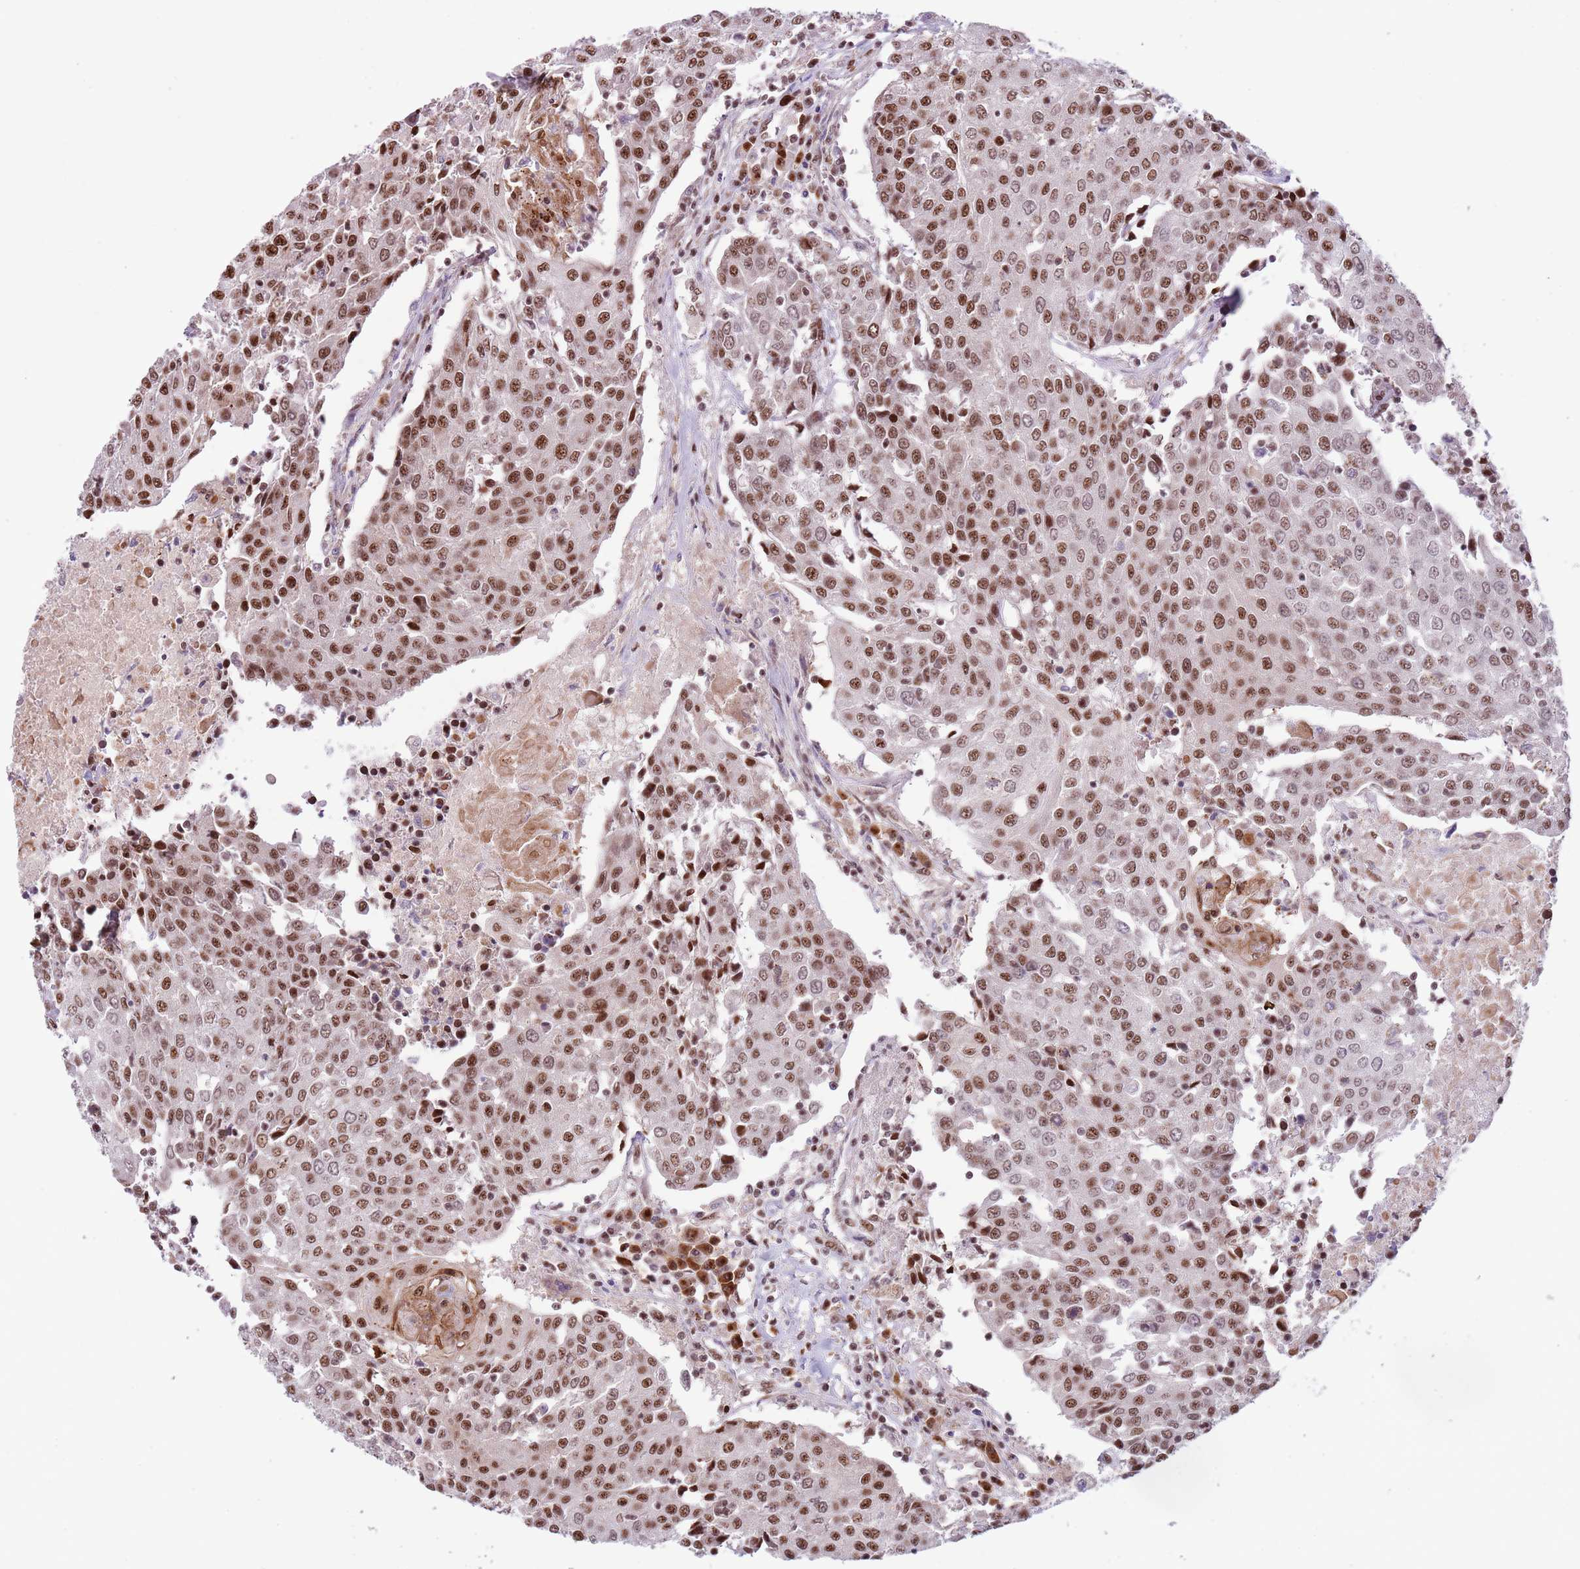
{"staining": {"intensity": "moderate", "quantity": ">75%", "location": "nuclear"}, "tissue": "urothelial cancer", "cell_type": "Tumor cells", "image_type": "cancer", "snomed": [{"axis": "morphology", "description": "Urothelial carcinoma, High grade"}, {"axis": "topography", "description": "Urinary bladder"}], "caption": "This photomicrograph shows immunohistochemistry staining of human urothelial cancer, with medium moderate nuclear staining in approximately >75% of tumor cells.", "gene": "SIPA1L3", "patient": {"sex": "female", "age": 85}}